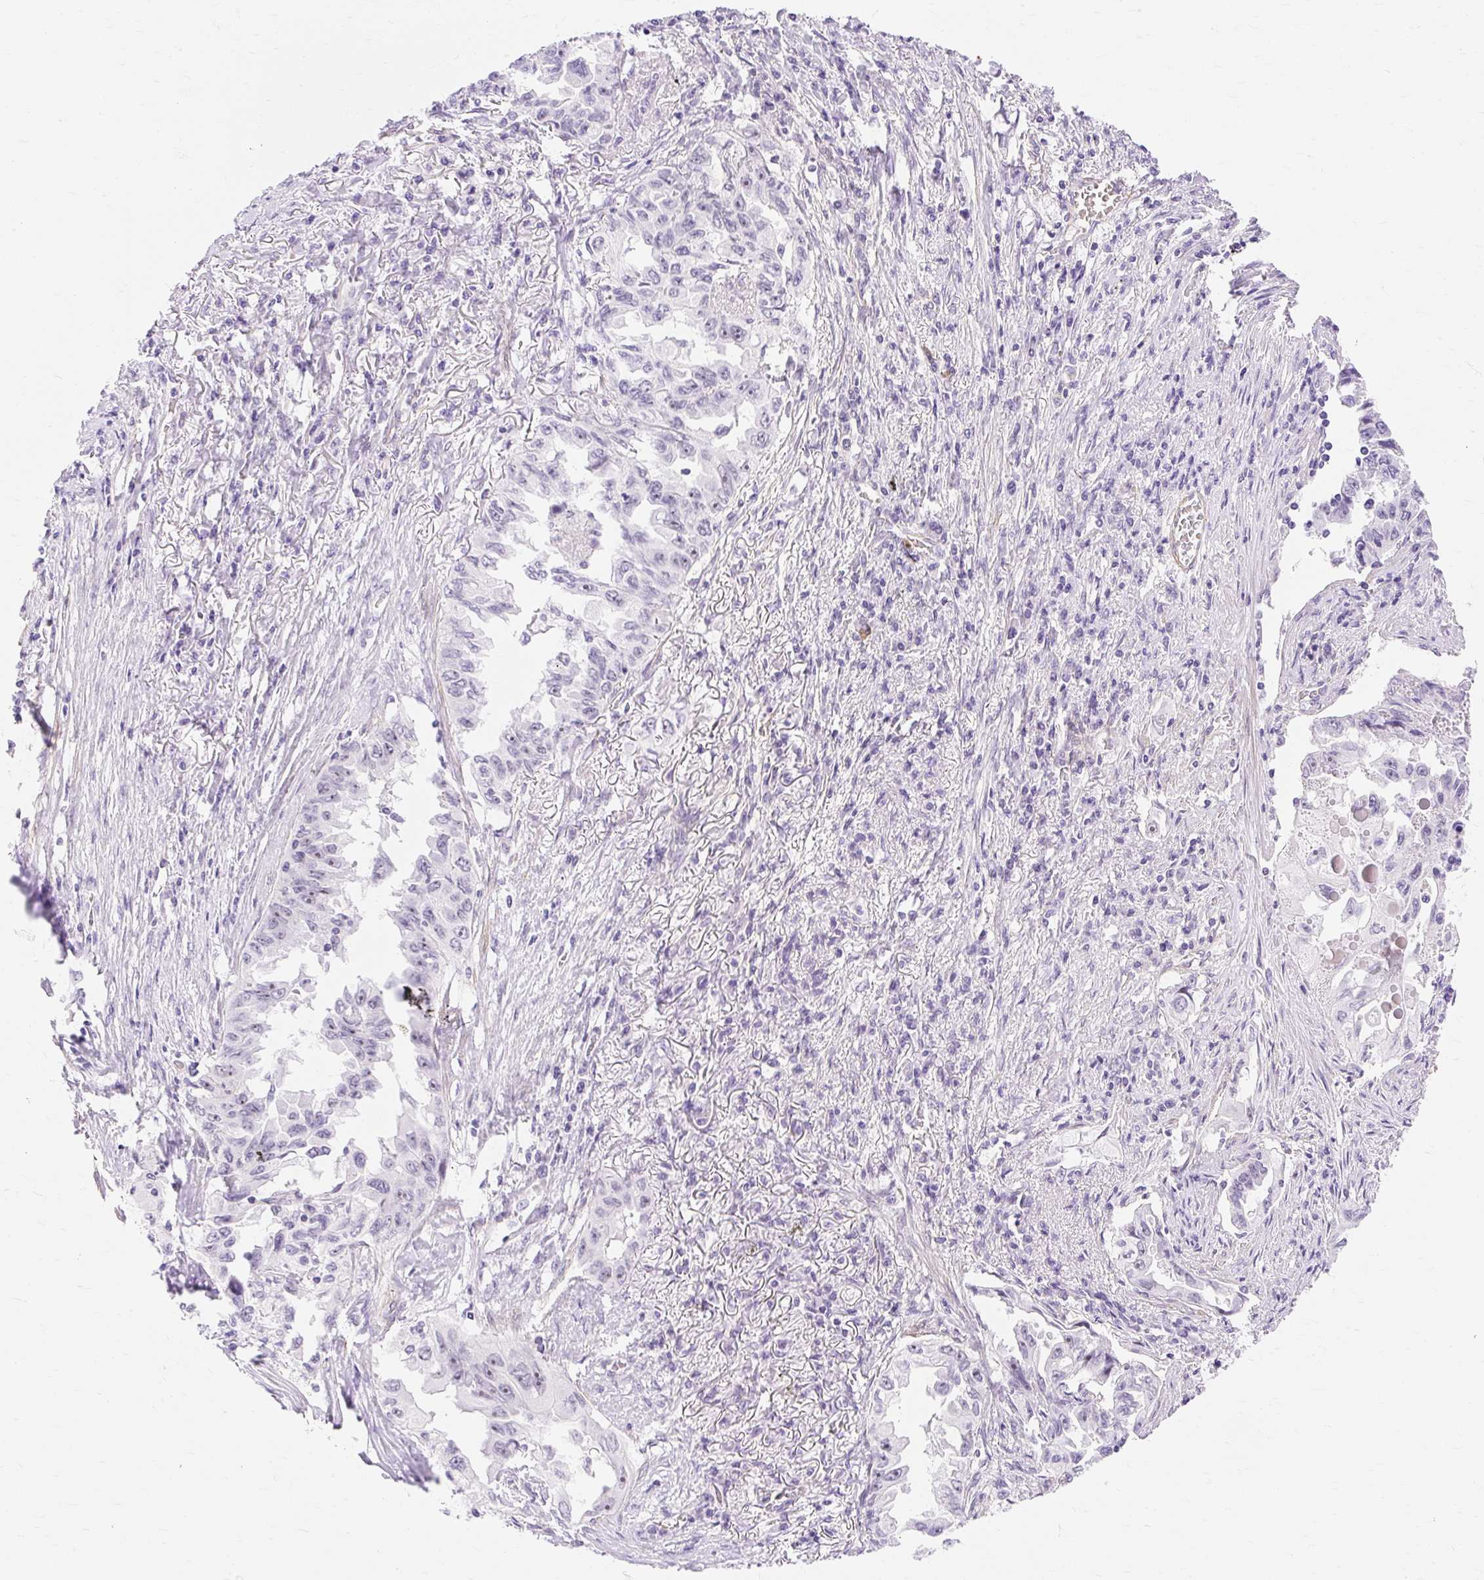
{"staining": {"intensity": "weak", "quantity": "<25%", "location": "nuclear"}, "tissue": "lung cancer", "cell_type": "Tumor cells", "image_type": "cancer", "snomed": [{"axis": "morphology", "description": "Adenocarcinoma, NOS"}, {"axis": "topography", "description": "Lung"}], "caption": "Tumor cells are negative for protein expression in human lung cancer (adenocarcinoma).", "gene": "OBP2A", "patient": {"sex": "female", "age": 51}}